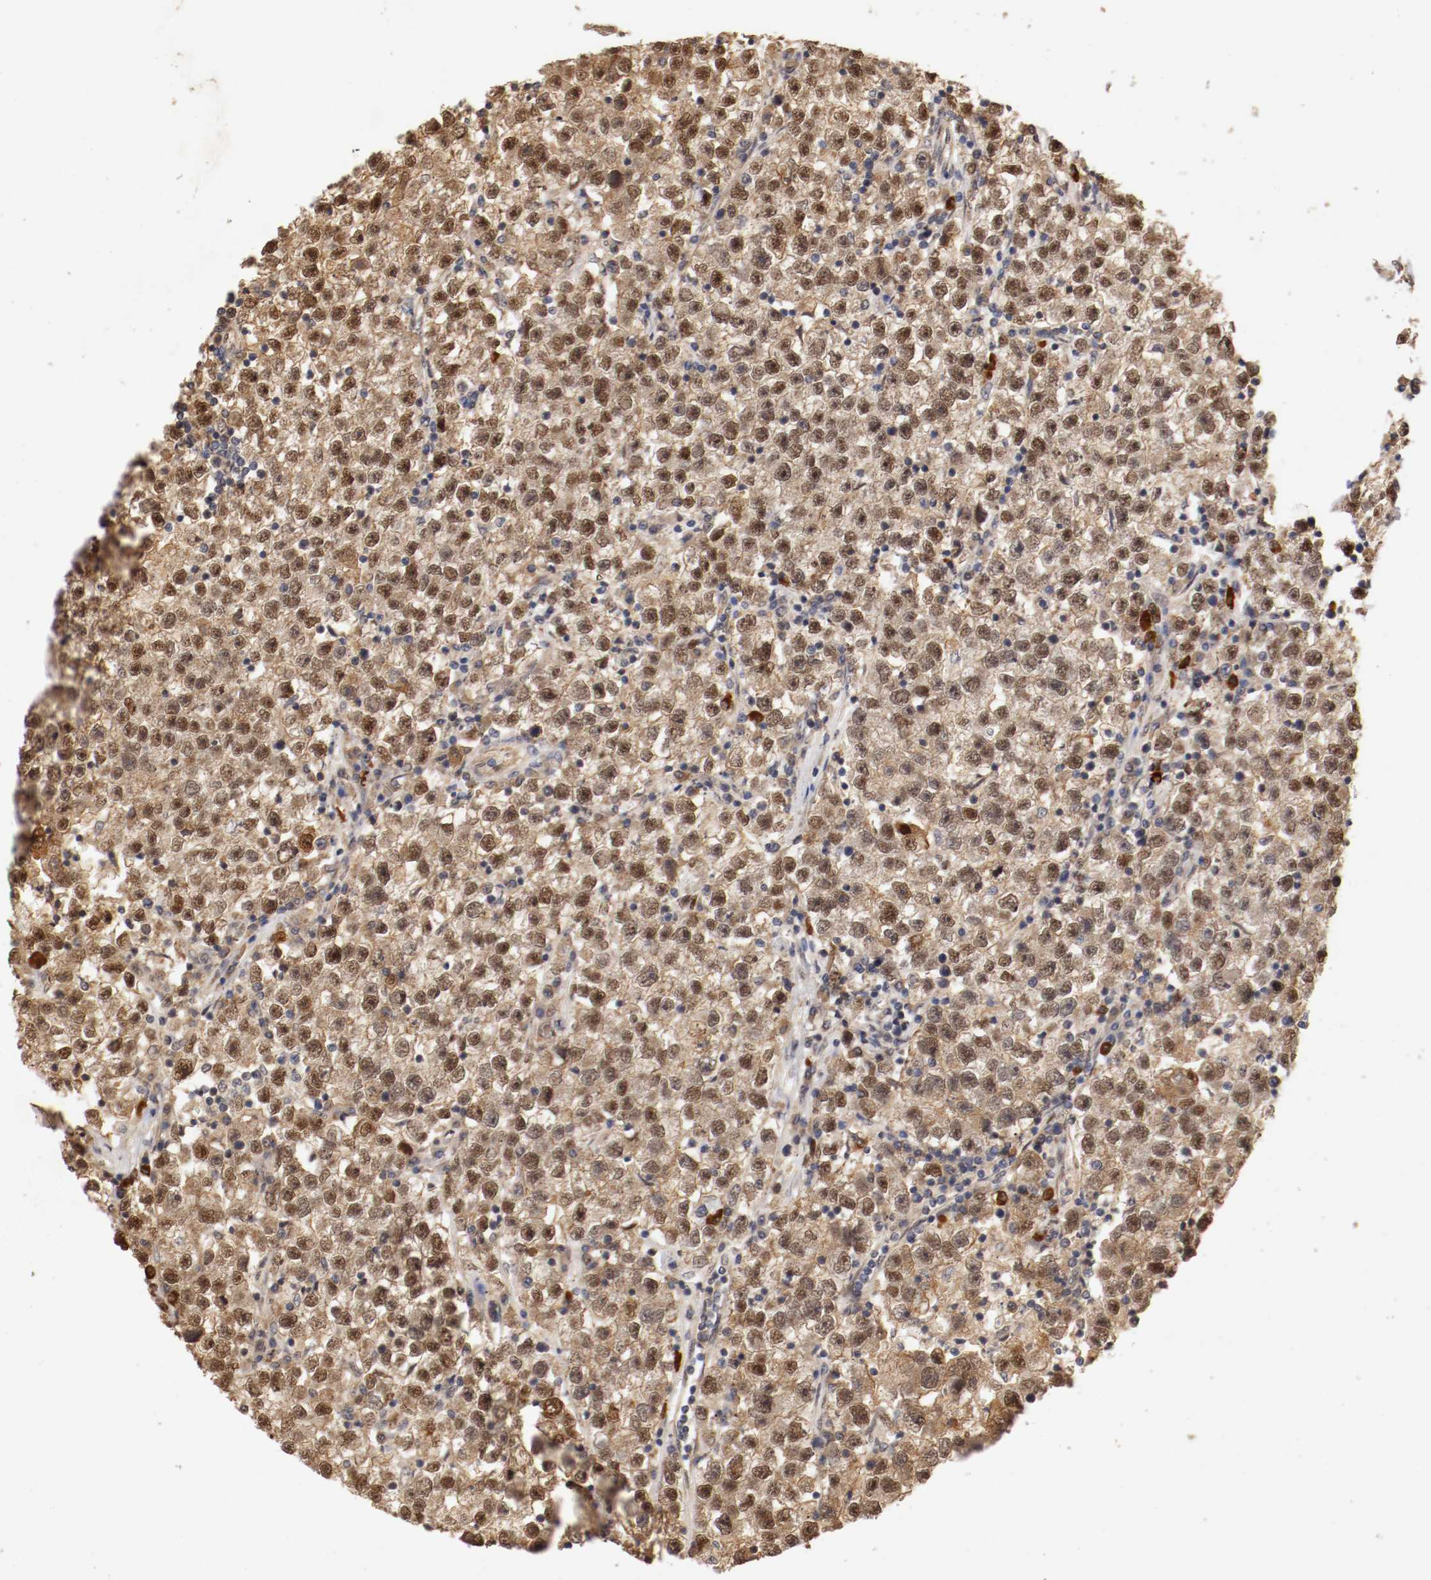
{"staining": {"intensity": "moderate", "quantity": ">75%", "location": "cytoplasmic/membranous,nuclear"}, "tissue": "testis cancer", "cell_type": "Tumor cells", "image_type": "cancer", "snomed": [{"axis": "morphology", "description": "Seminoma, NOS"}, {"axis": "topography", "description": "Testis"}], "caption": "Seminoma (testis) stained for a protein exhibits moderate cytoplasmic/membranous and nuclear positivity in tumor cells.", "gene": "DNMT3B", "patient": {"sex": "male", "age": 22}}